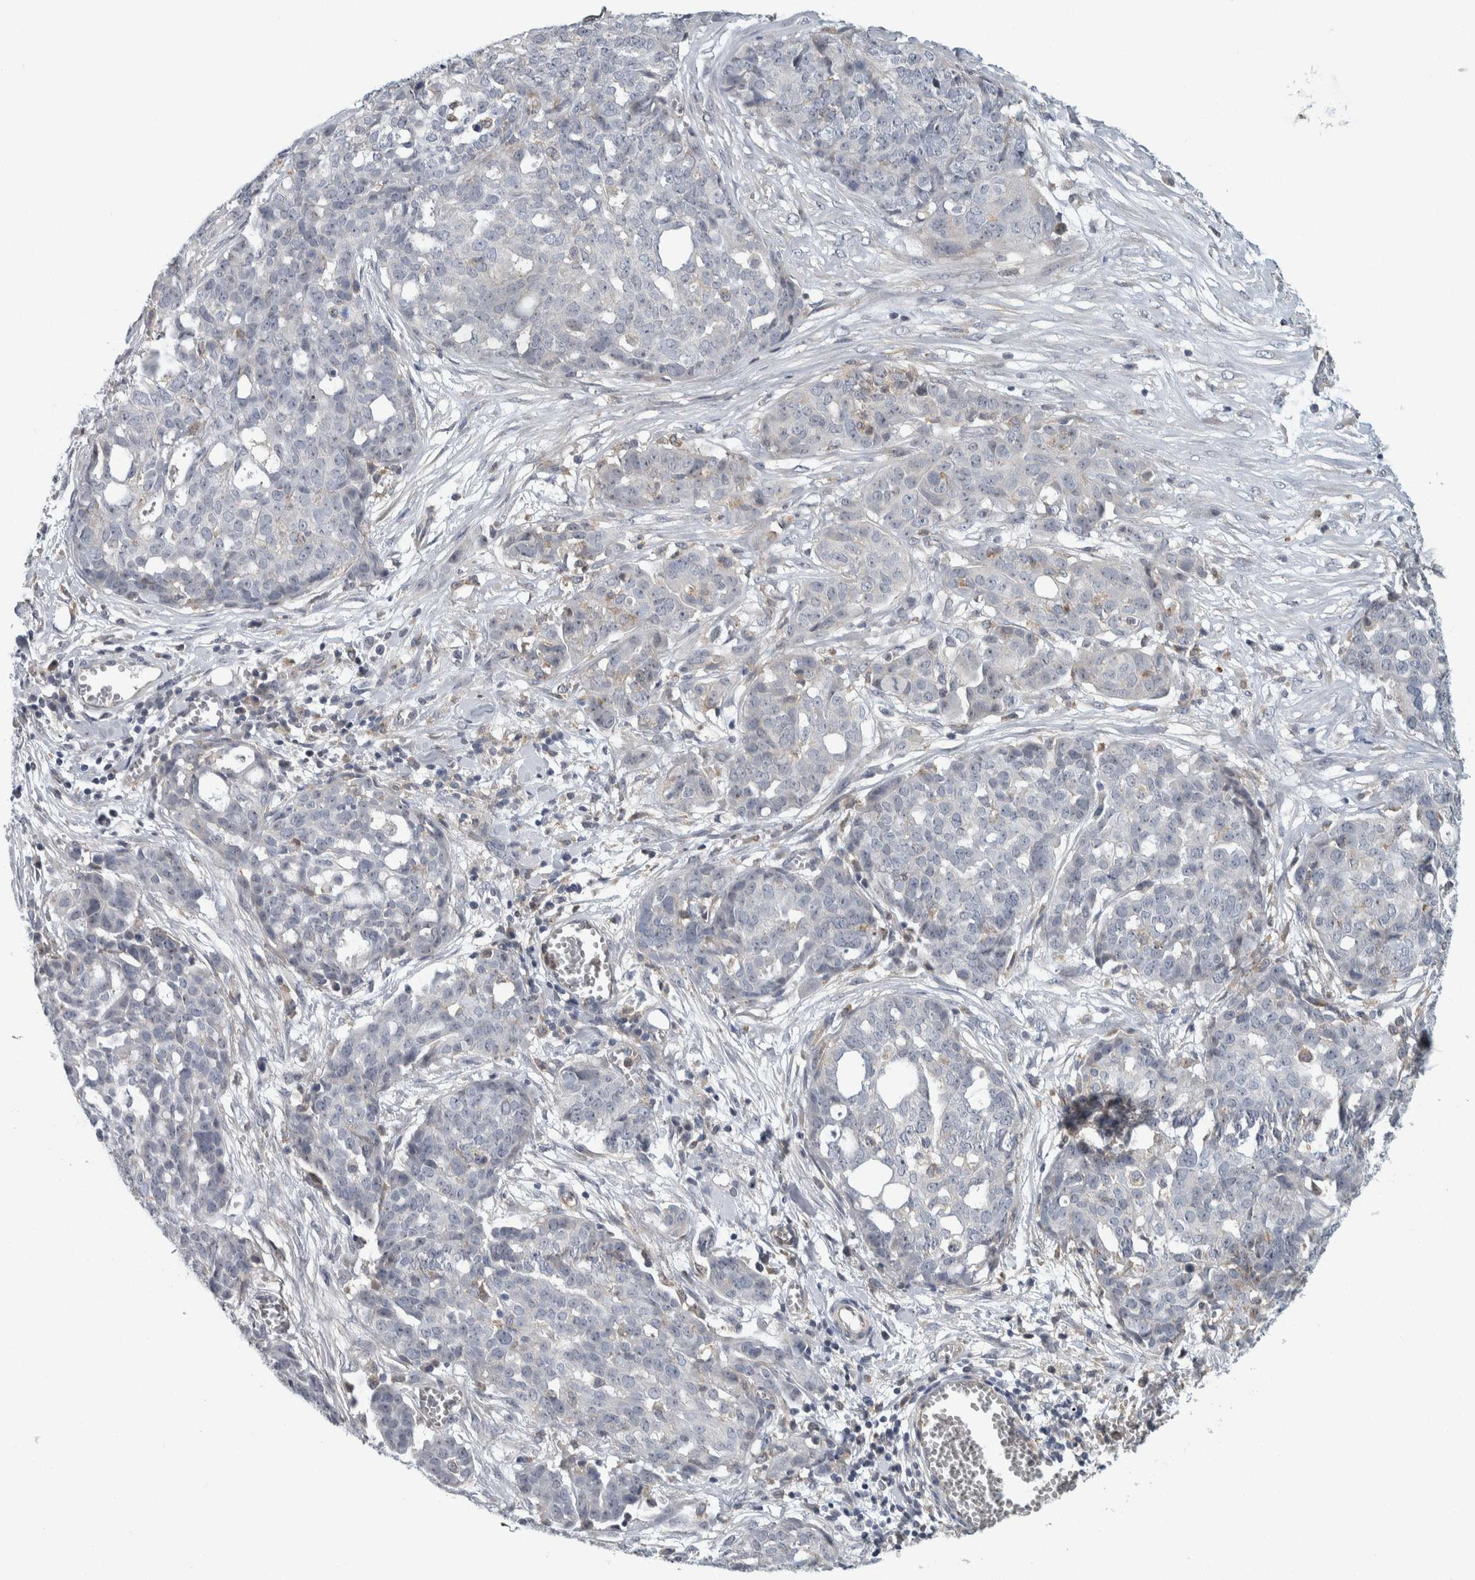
{"staining": {"intensity": "negative", "quantity": "none", "location": "none"}, "tissue": "ovarian cancer", "cell_type": "Tumor cells", "image_type": "cancer", "snomed": [{"axis": "morphology", "description": "Cystadenocarcinoma, serous, NOS"}, {"axis": "topography", "description": "Soft tissue"}, {"axis": "topography", "description": "Ovary"}], "caption": "Protein analysis of ovarian cancer (serous cystadenocarcinoma) displays no significant staining in tumor cells.", "gene": "KCNJ3", "patient": {"sex": "female", "age": 57}}